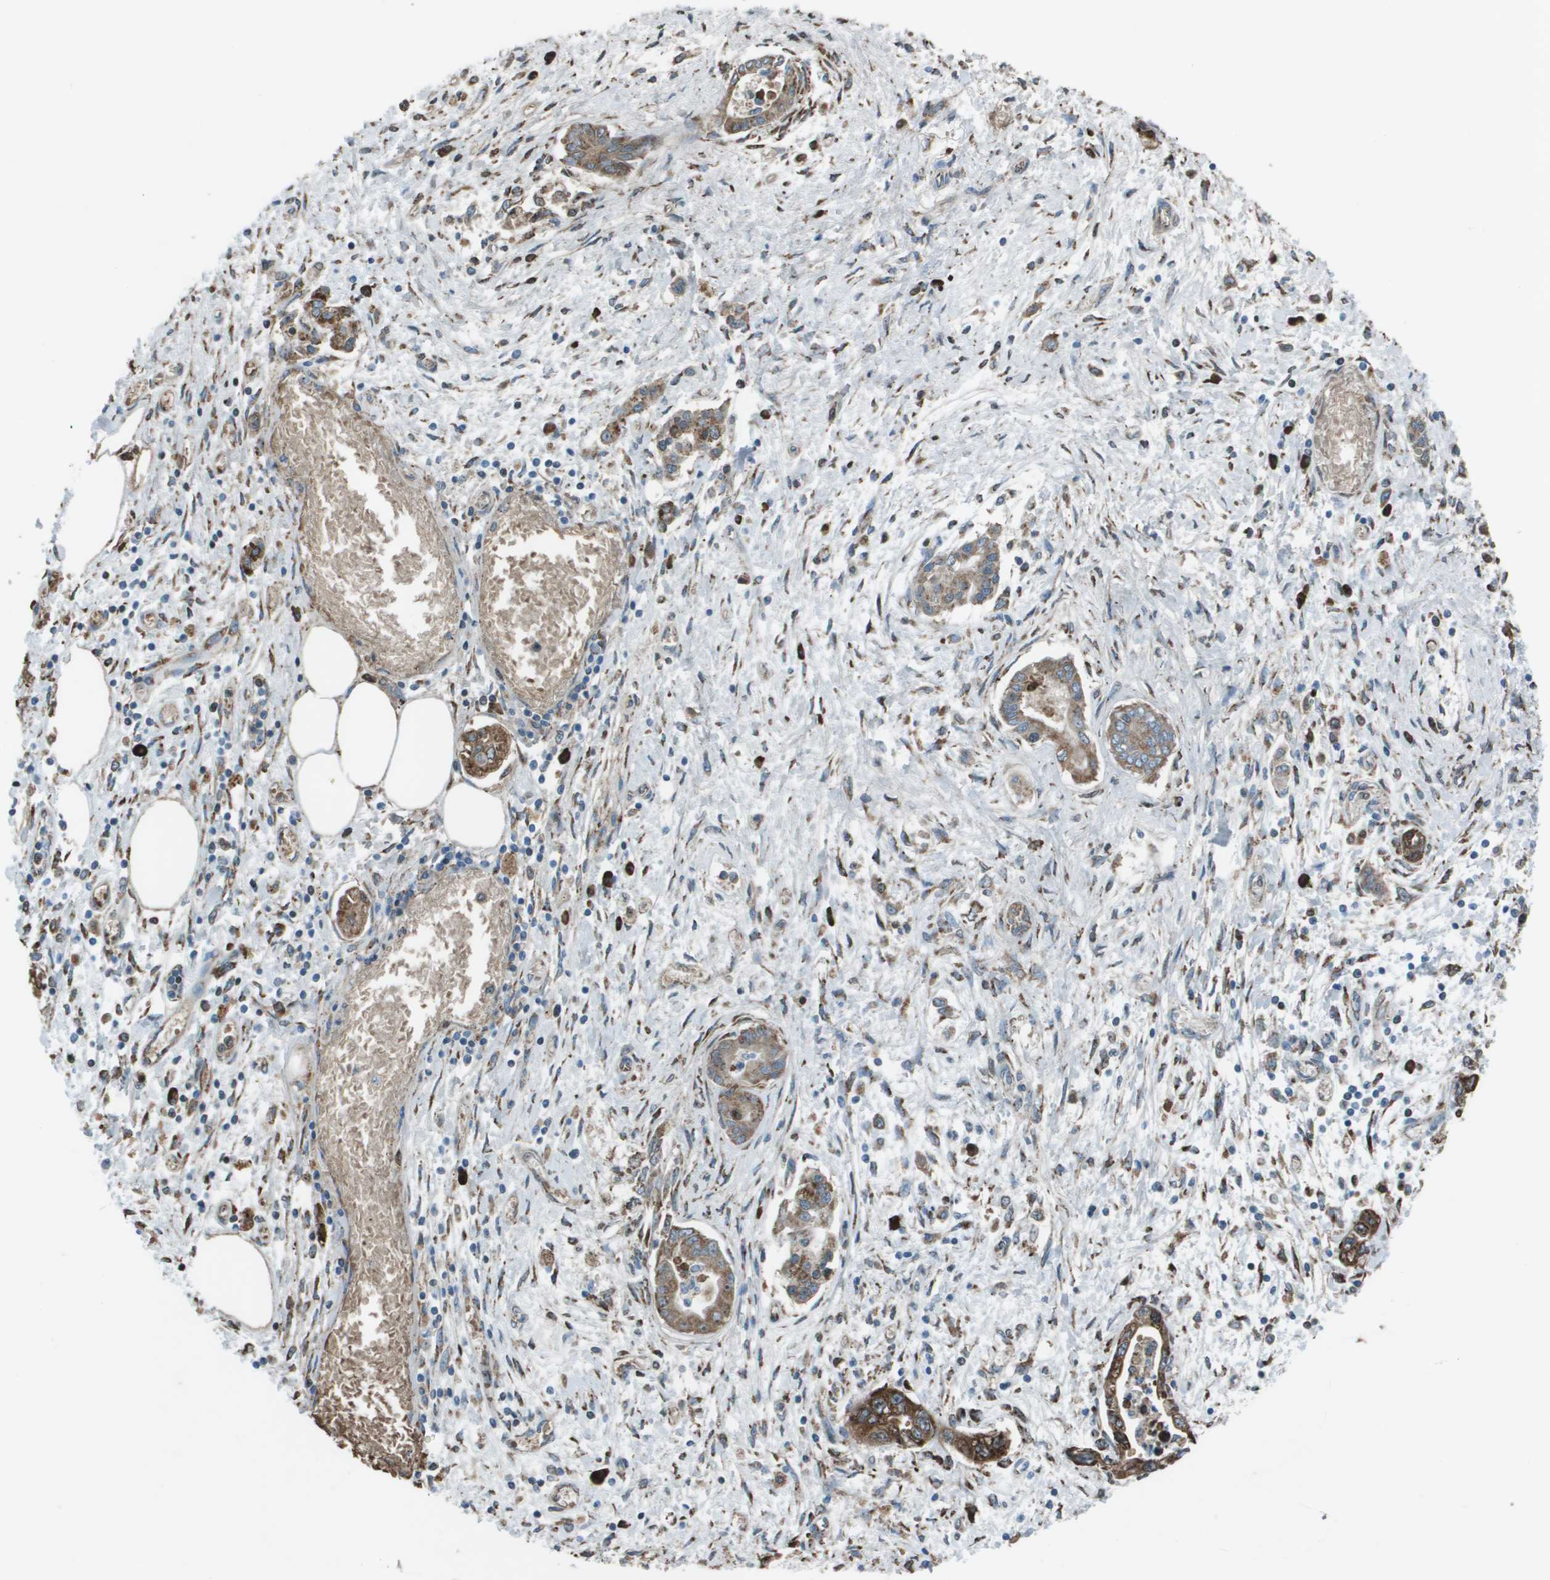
{"staining": {"intensity": "moderate", "quantity": ">75%", "location": "cytoplasmic/membranous"}, "tissue": "pancreatic cancer", "cell_type": "Tumor cells", "image_type": "cancer", "snomed": [{"axis": "morphology", "description": "Adenocarcinoma, NOS"}, {"axis": "topography", "description": "Pancreas"}], "caption": "Protein expression by IHC exhibits moderate cytoplasmic/membranous staining in approximately >75% of tumor cells in pancreatic cancer (adenocarcinoma). (DAB IHC with brightfield microscopy, high magnification).", "gene": "UTS2", "patient": {"sex": "male", "age": 56}}